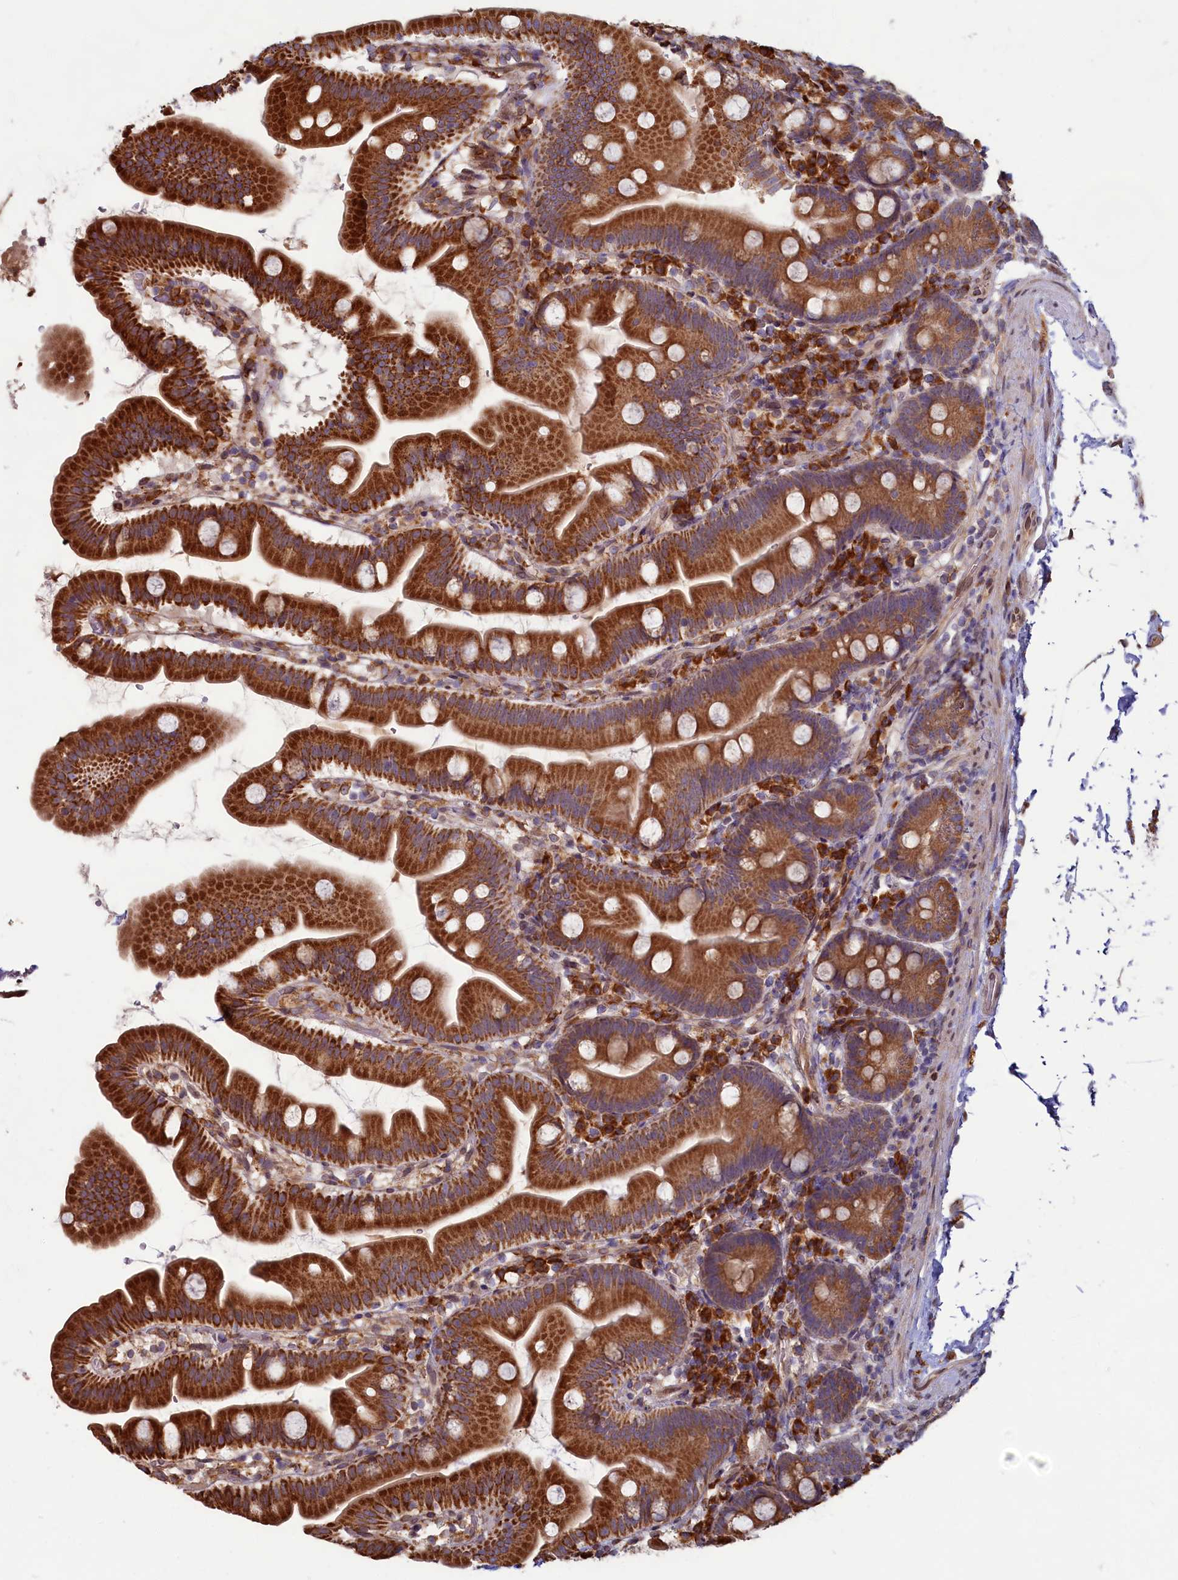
{"staining": {"intensity": "strong", "quantity": ">75%", "location": "cytoplasmic/membranous"}, "tissue": "small intestine", "cell_type": "Glandular cells", "image_type": "normal", "snomed": [{"axis": "morphology", "description": "Normal tissue, NOS"}, {"axis": "topography", "description": "Small intestine"}], "caption": "This image shows immunohistochemistry (IHC) staining of normal small intestine, with high strong cytoplasmic/membranous expression in approximately >75% of glandular cells.", "gene": "TBC1D19", "patient": {"sex": "female", "age": 68}}